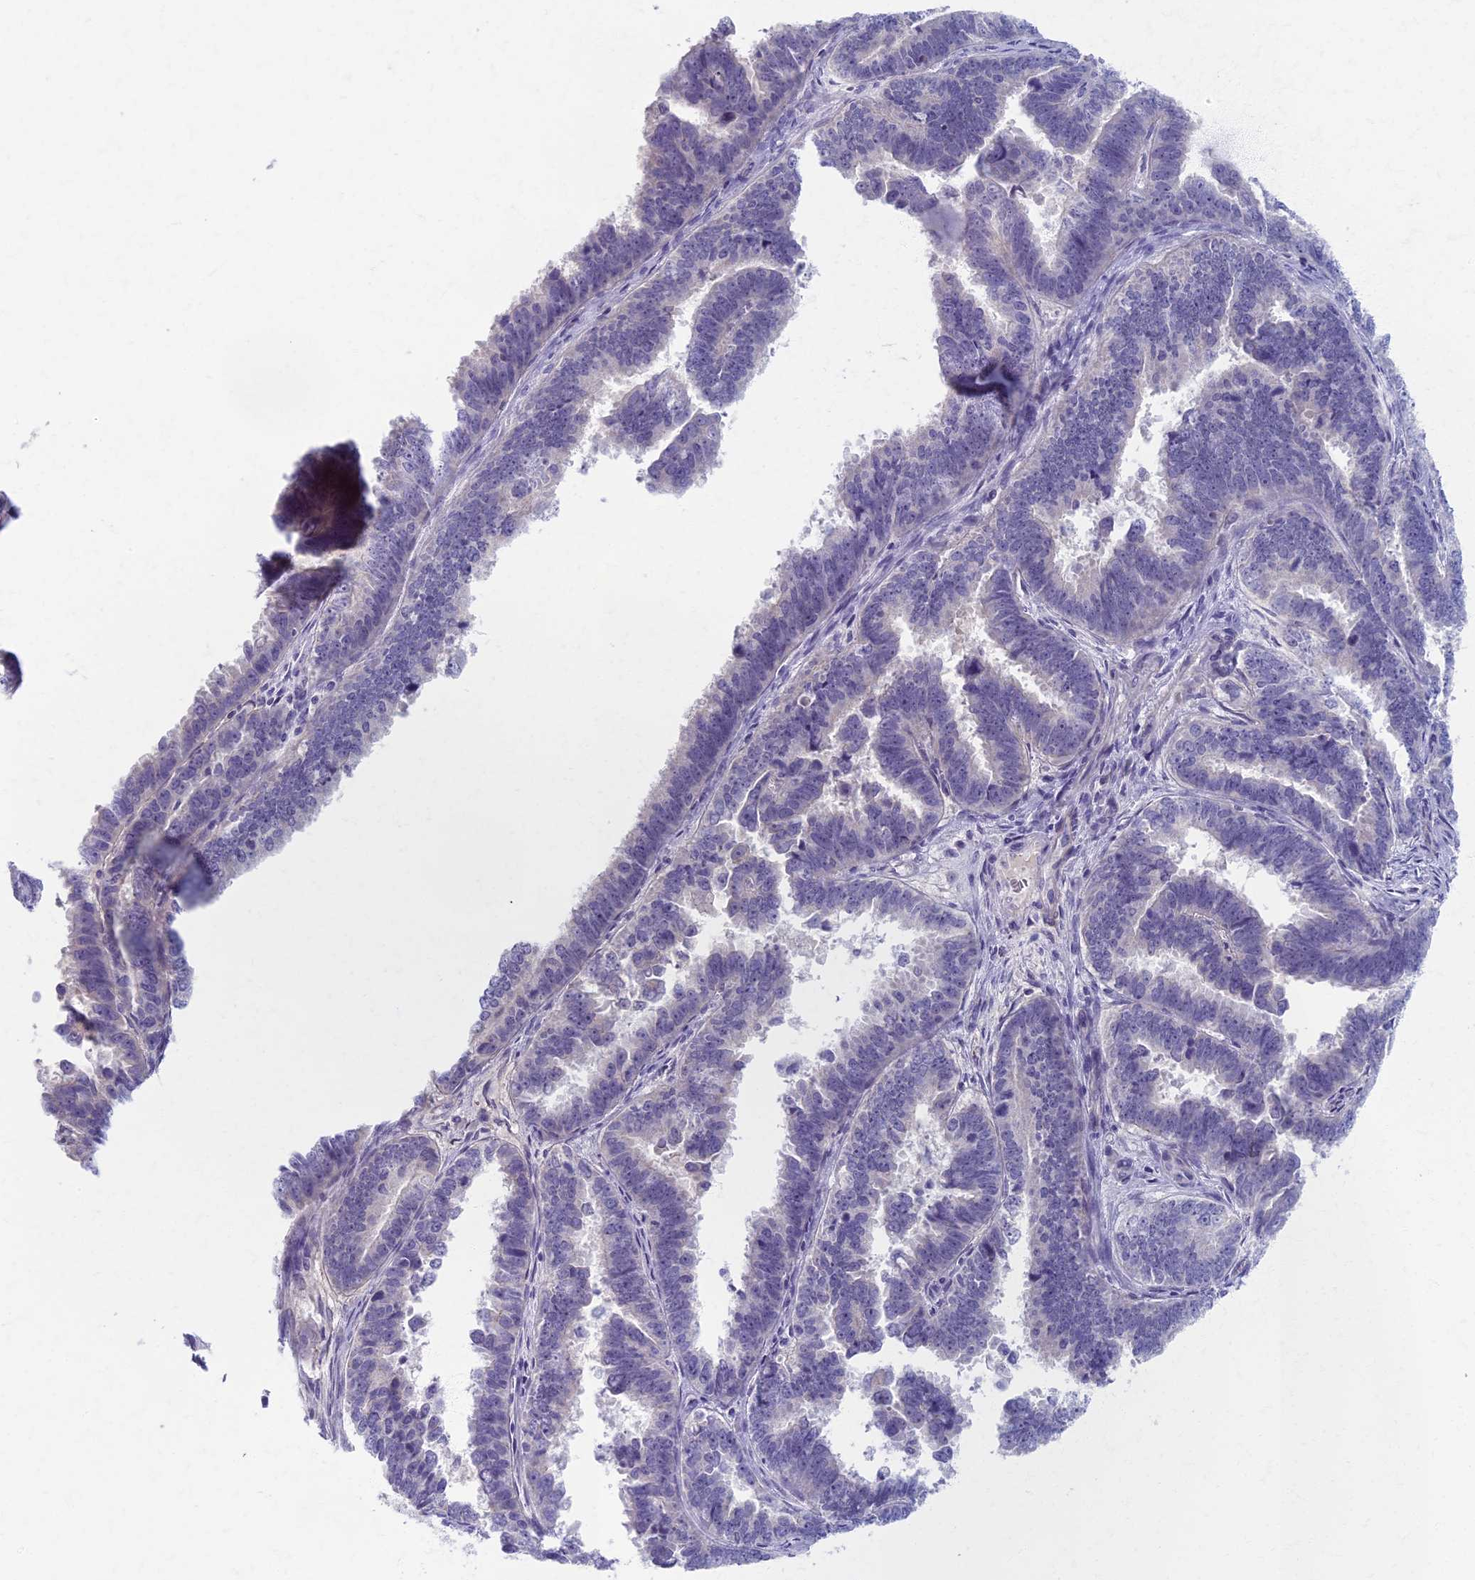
{"staining": {"intensity": "negative", "quantity": "none", "location": "none"}, "tissue": "endometrial cancer", "cell_type": "Tumor cells", "image_type": "cancer", "snomed": [{"axis": "morphology", "description": "Adenocarcinoma, NOS"}, {"axis": "topography", "description": "Endometrium"}], "caption": "Endometrial adenocarcinoma stained for a protein using IHC exhibits no expression tumor cells.", "gene": "AP4E1", "patient": {"sex": "female", "age": 75}}